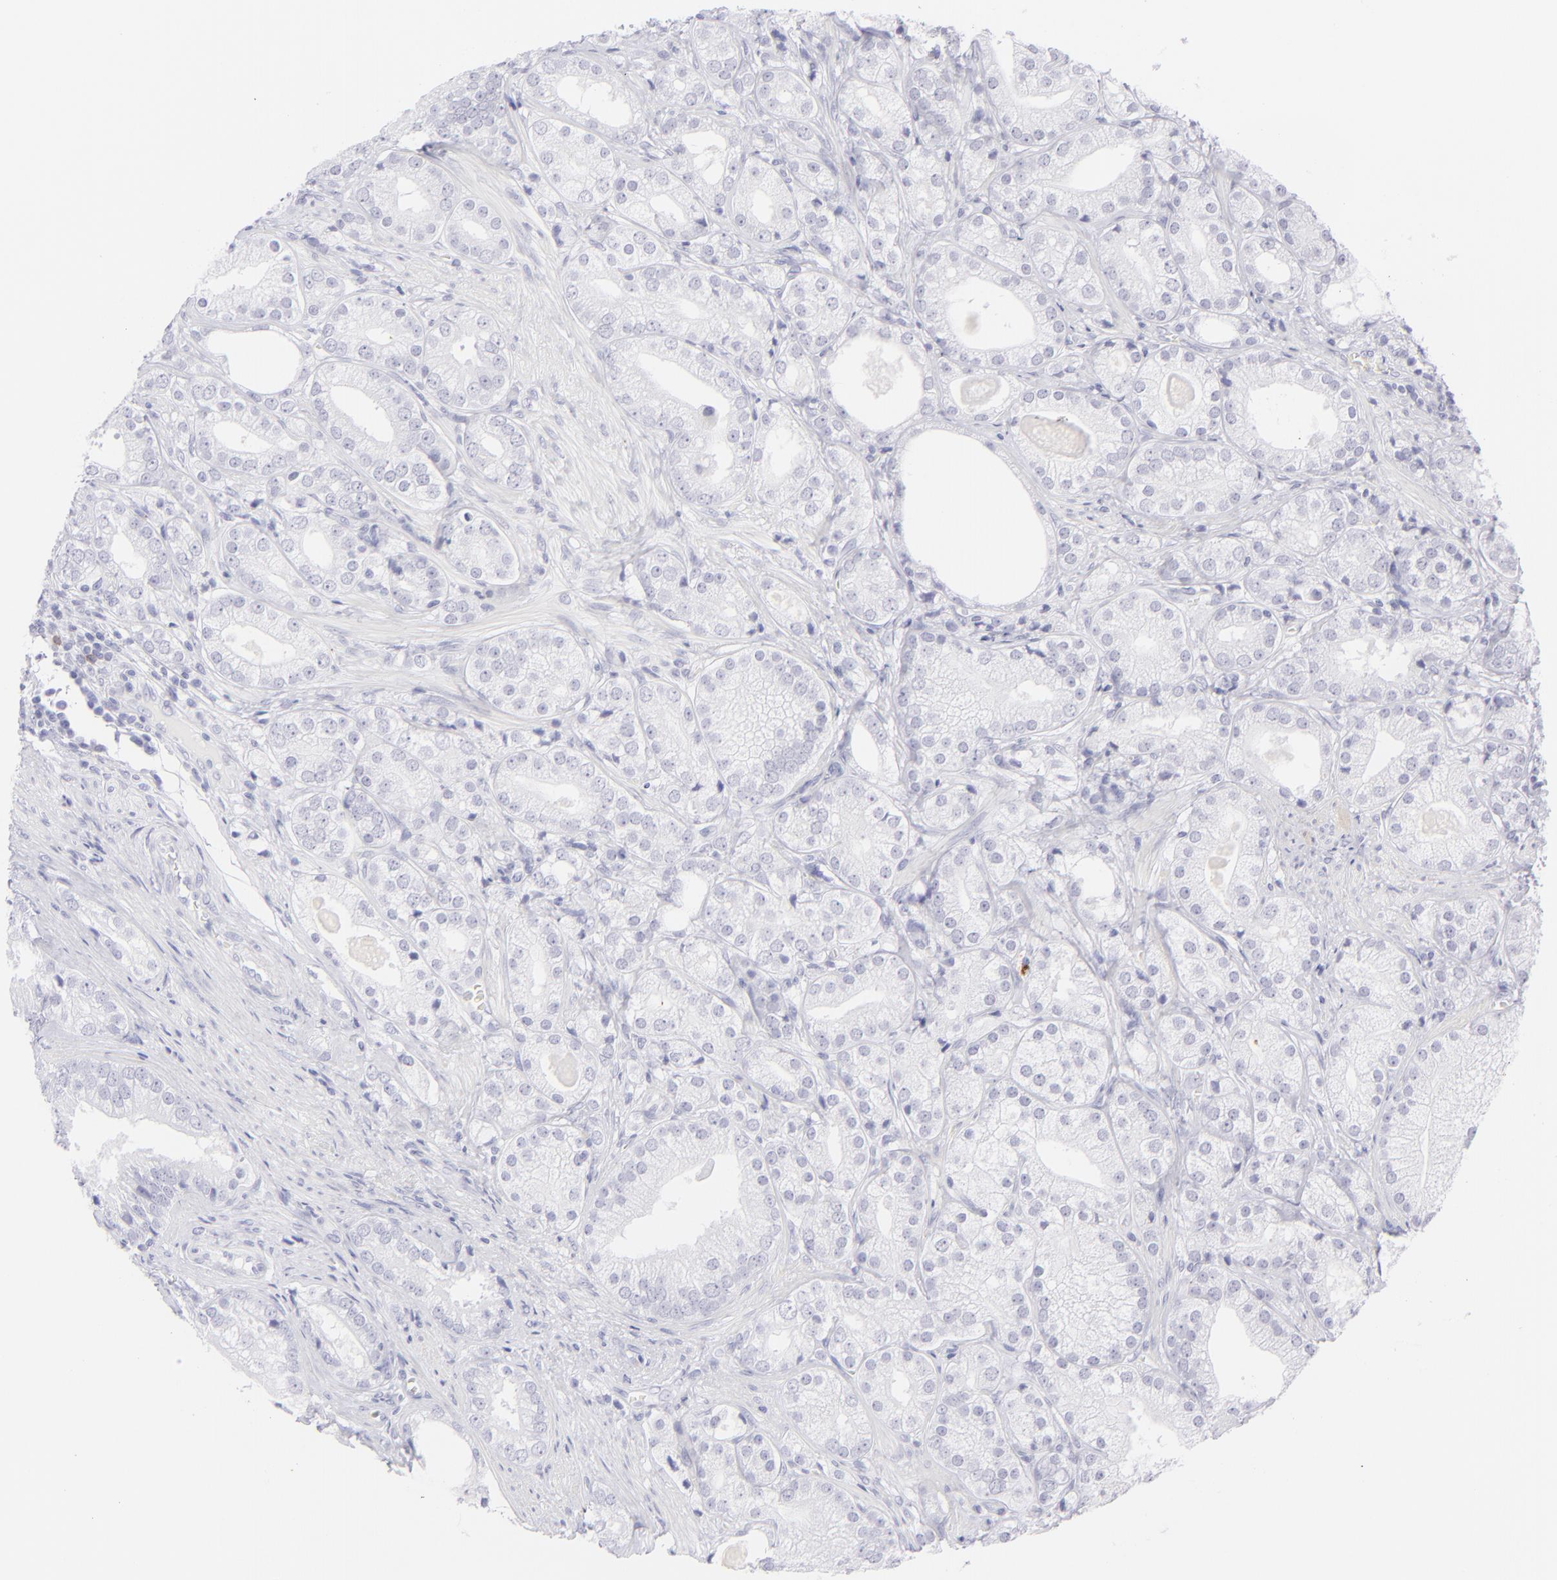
{"staining": {"intensity": "negative", "quantity": "none", "location": "none"}, "tissue": "prostate cancer", "cell_type": "Tumor cells", "image_type": "cancer", "snomed": [{"axis": "morphology", "description": "Adenocarcinoma, Low grade"}, {"axis": "topography", "description": "Prostate"}], "caption": "Prostate cancer stained for a protein using IHC displays no positivity tumor cells.", "gene": "FCER2", "patient": {"sex": "male", "age": 69}}